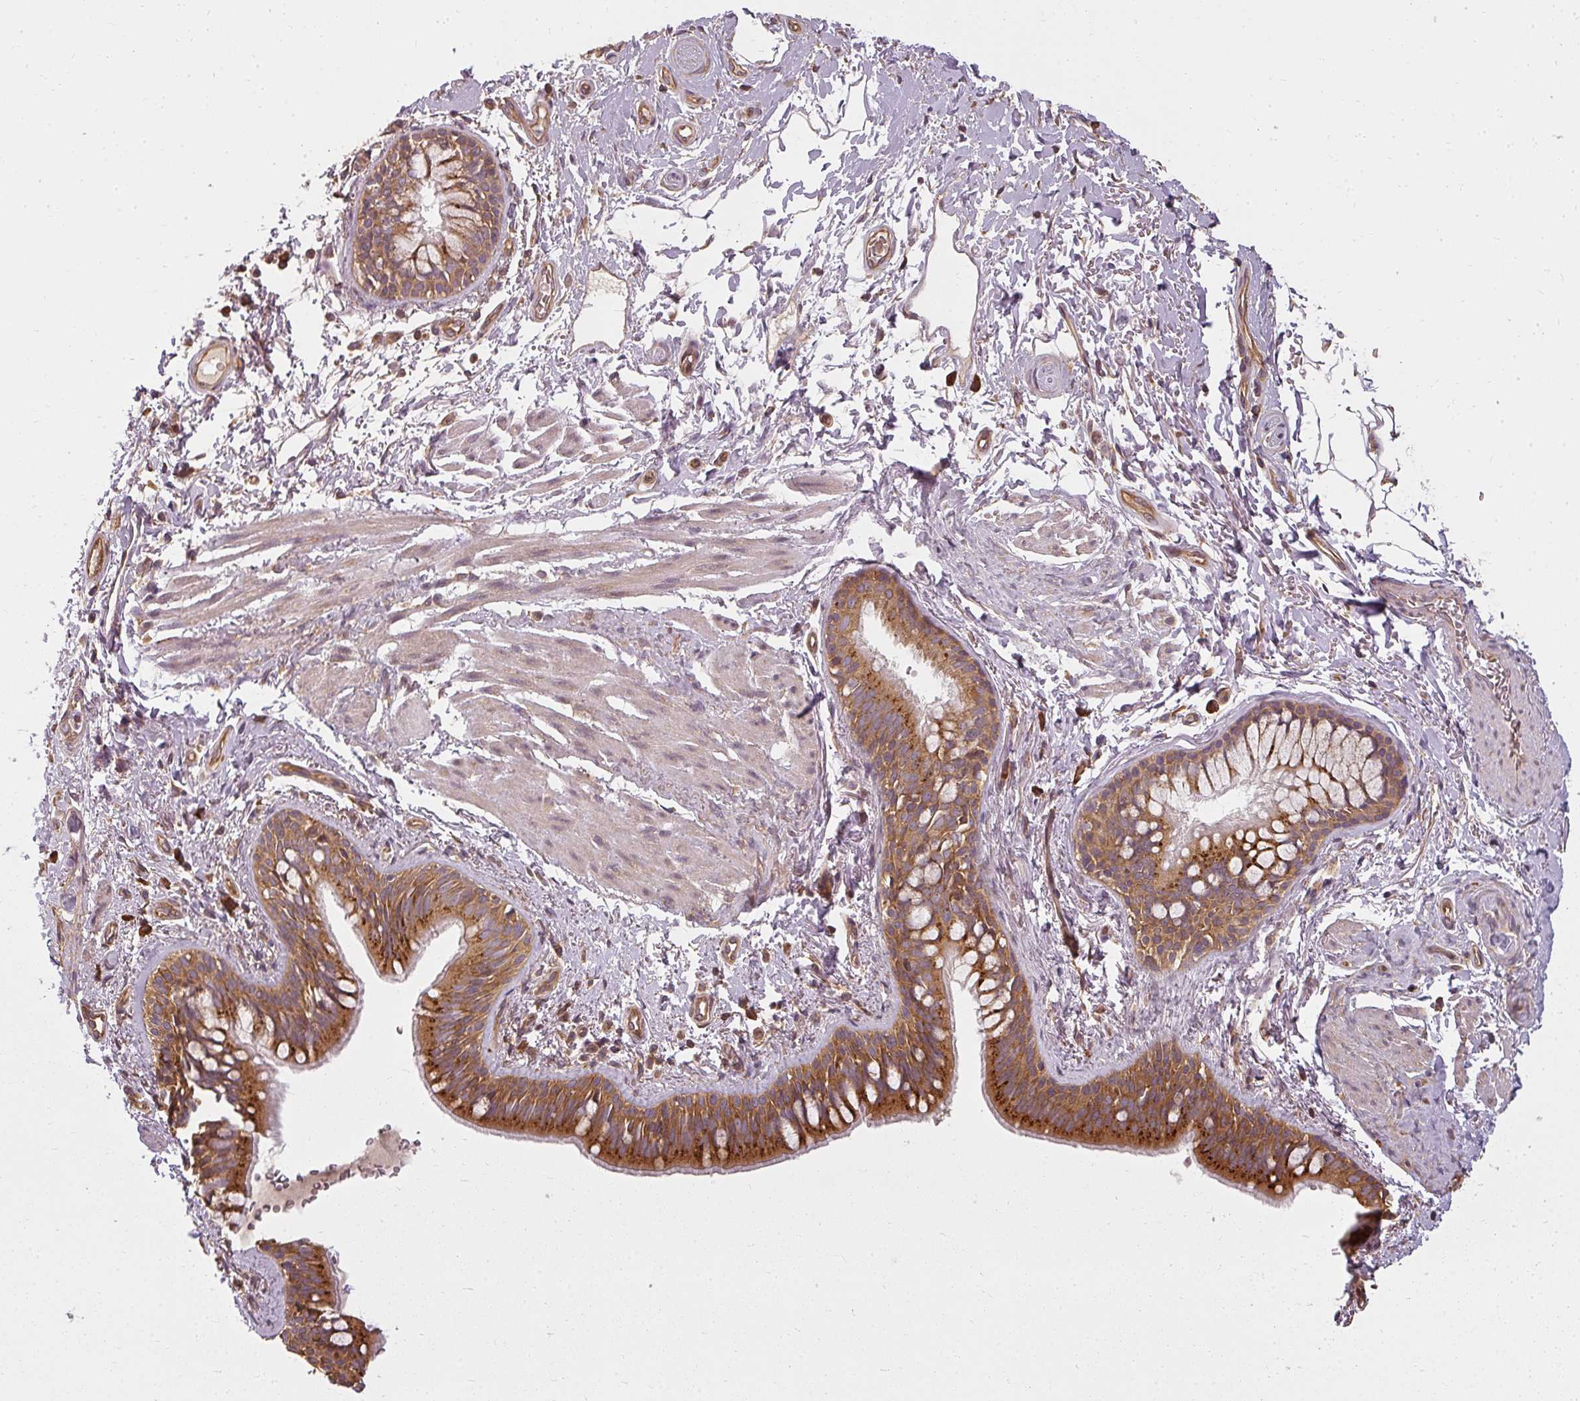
{"staining": {"intensity": "strong", "quantity": ">75%", "location": "cytoplasmic/membranous"}, "tissue": "bronchus", "cell_type": "Respiratory epithelial cells", "image_type": "normal", "snomed": [{"axis": "morphology", "description": "Normal tissue, NOS"}, {"axis": "topography", "description": "Lymph node"}, {"axis": "topography", "description": "Cartilage tissue"}, {"axis": "topography", "description": "Bronchus"}], "caption": "Immunohistochemical staining of benign bronchus displays high levels of strong cytoplasmic/membranous positivity in about >75% of respiratory epithelial cells.", "gene": "RPL24", "patient": {"sex": "female", "age": 70}}